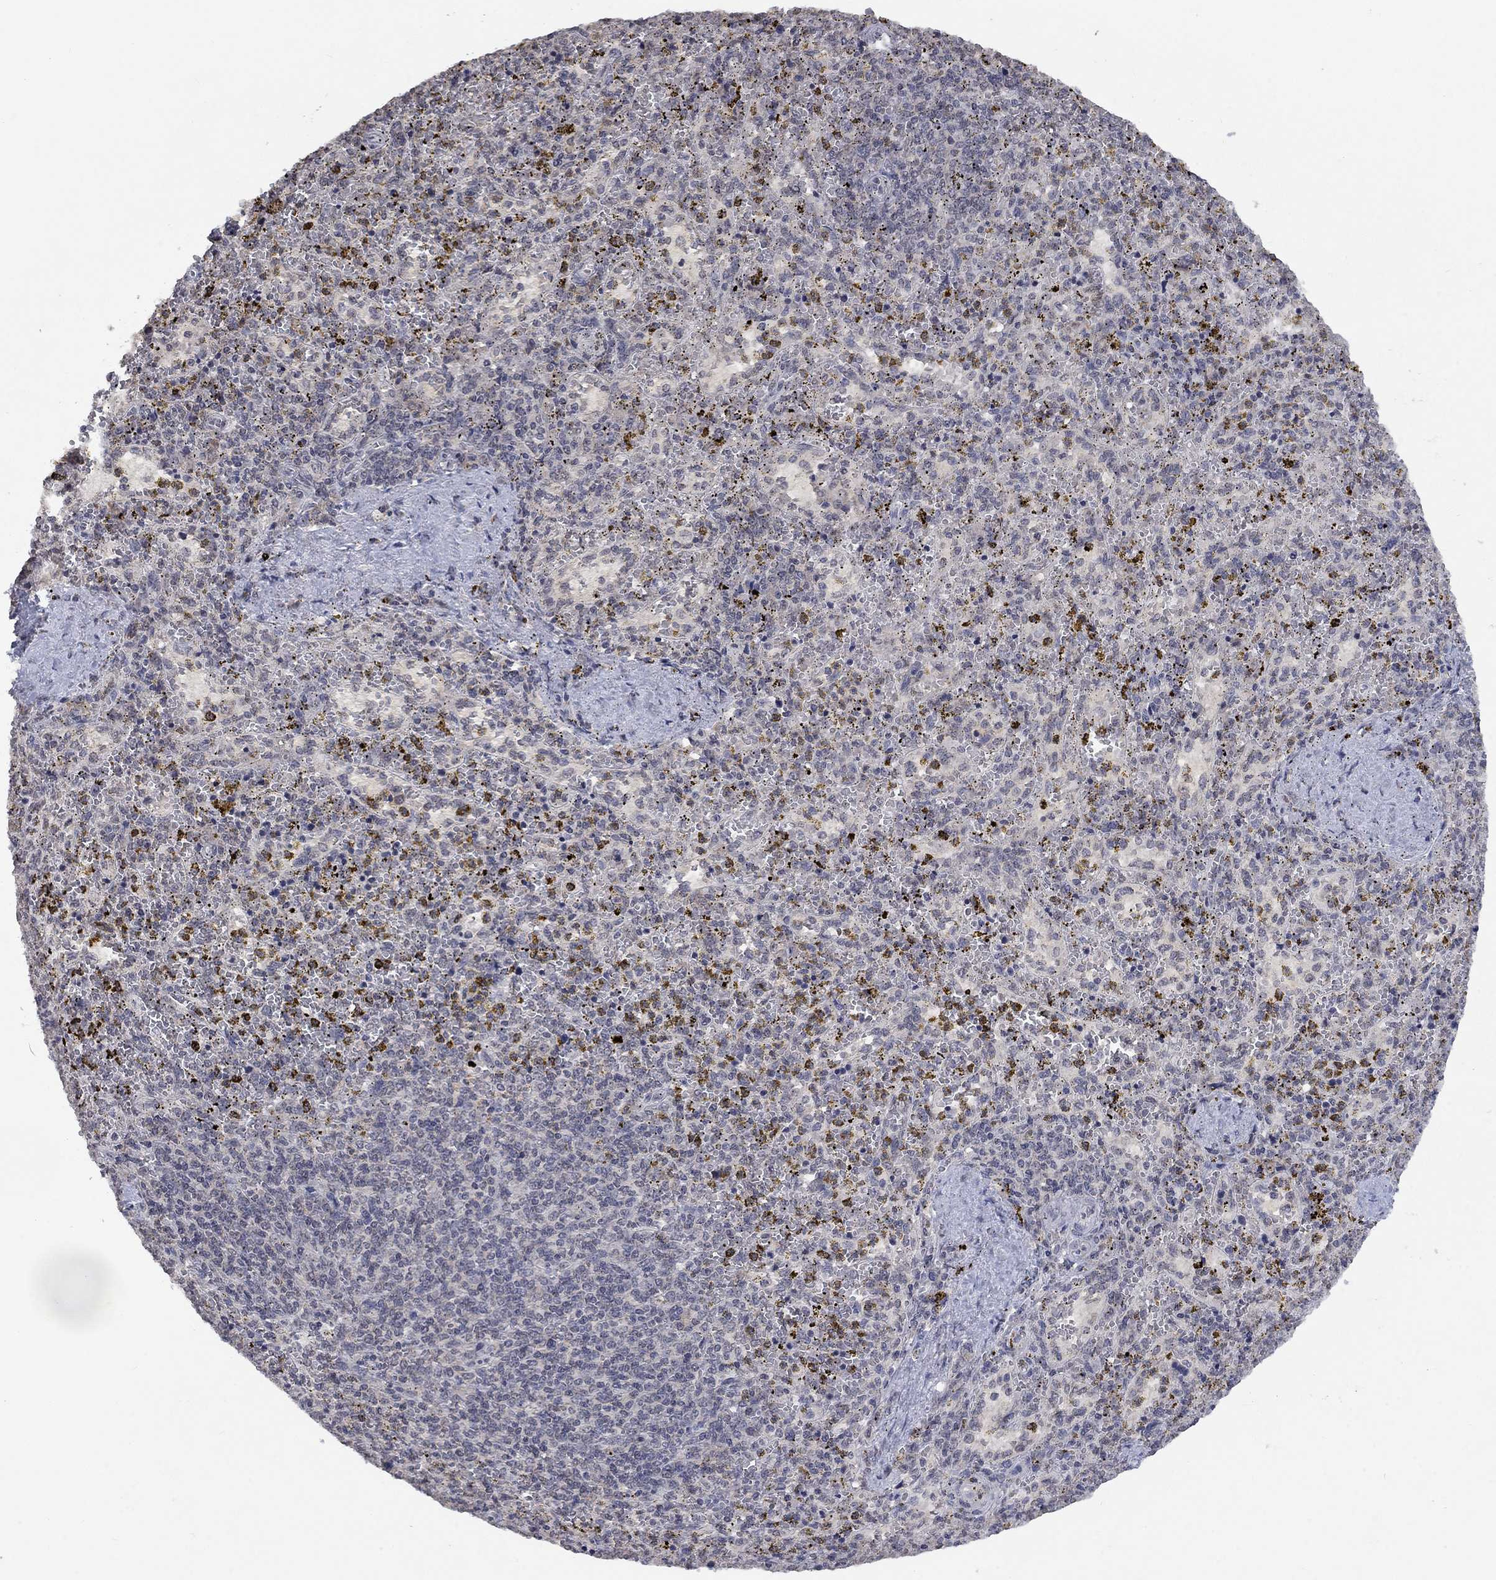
{"staining": {"intensity": "negative", "quantity": "none", "location": "none"}, "tissue": "spleen", "cell_type": "Cells in red pulp", "image_type": "normal", "snomed": [{"axis": "morphology", "description": "Normal tissue, NOS"}, {"axis": "topography", "description": "Spleen"}], "caption": "High power microscopy micrograph of an immunohistochemistry (IHC) photomicrograph of benign spleen, revealing no significant positivity in cells in red pulp.", "gene": "SPATA33", "patient": {"sex": "female", "age": 50}}